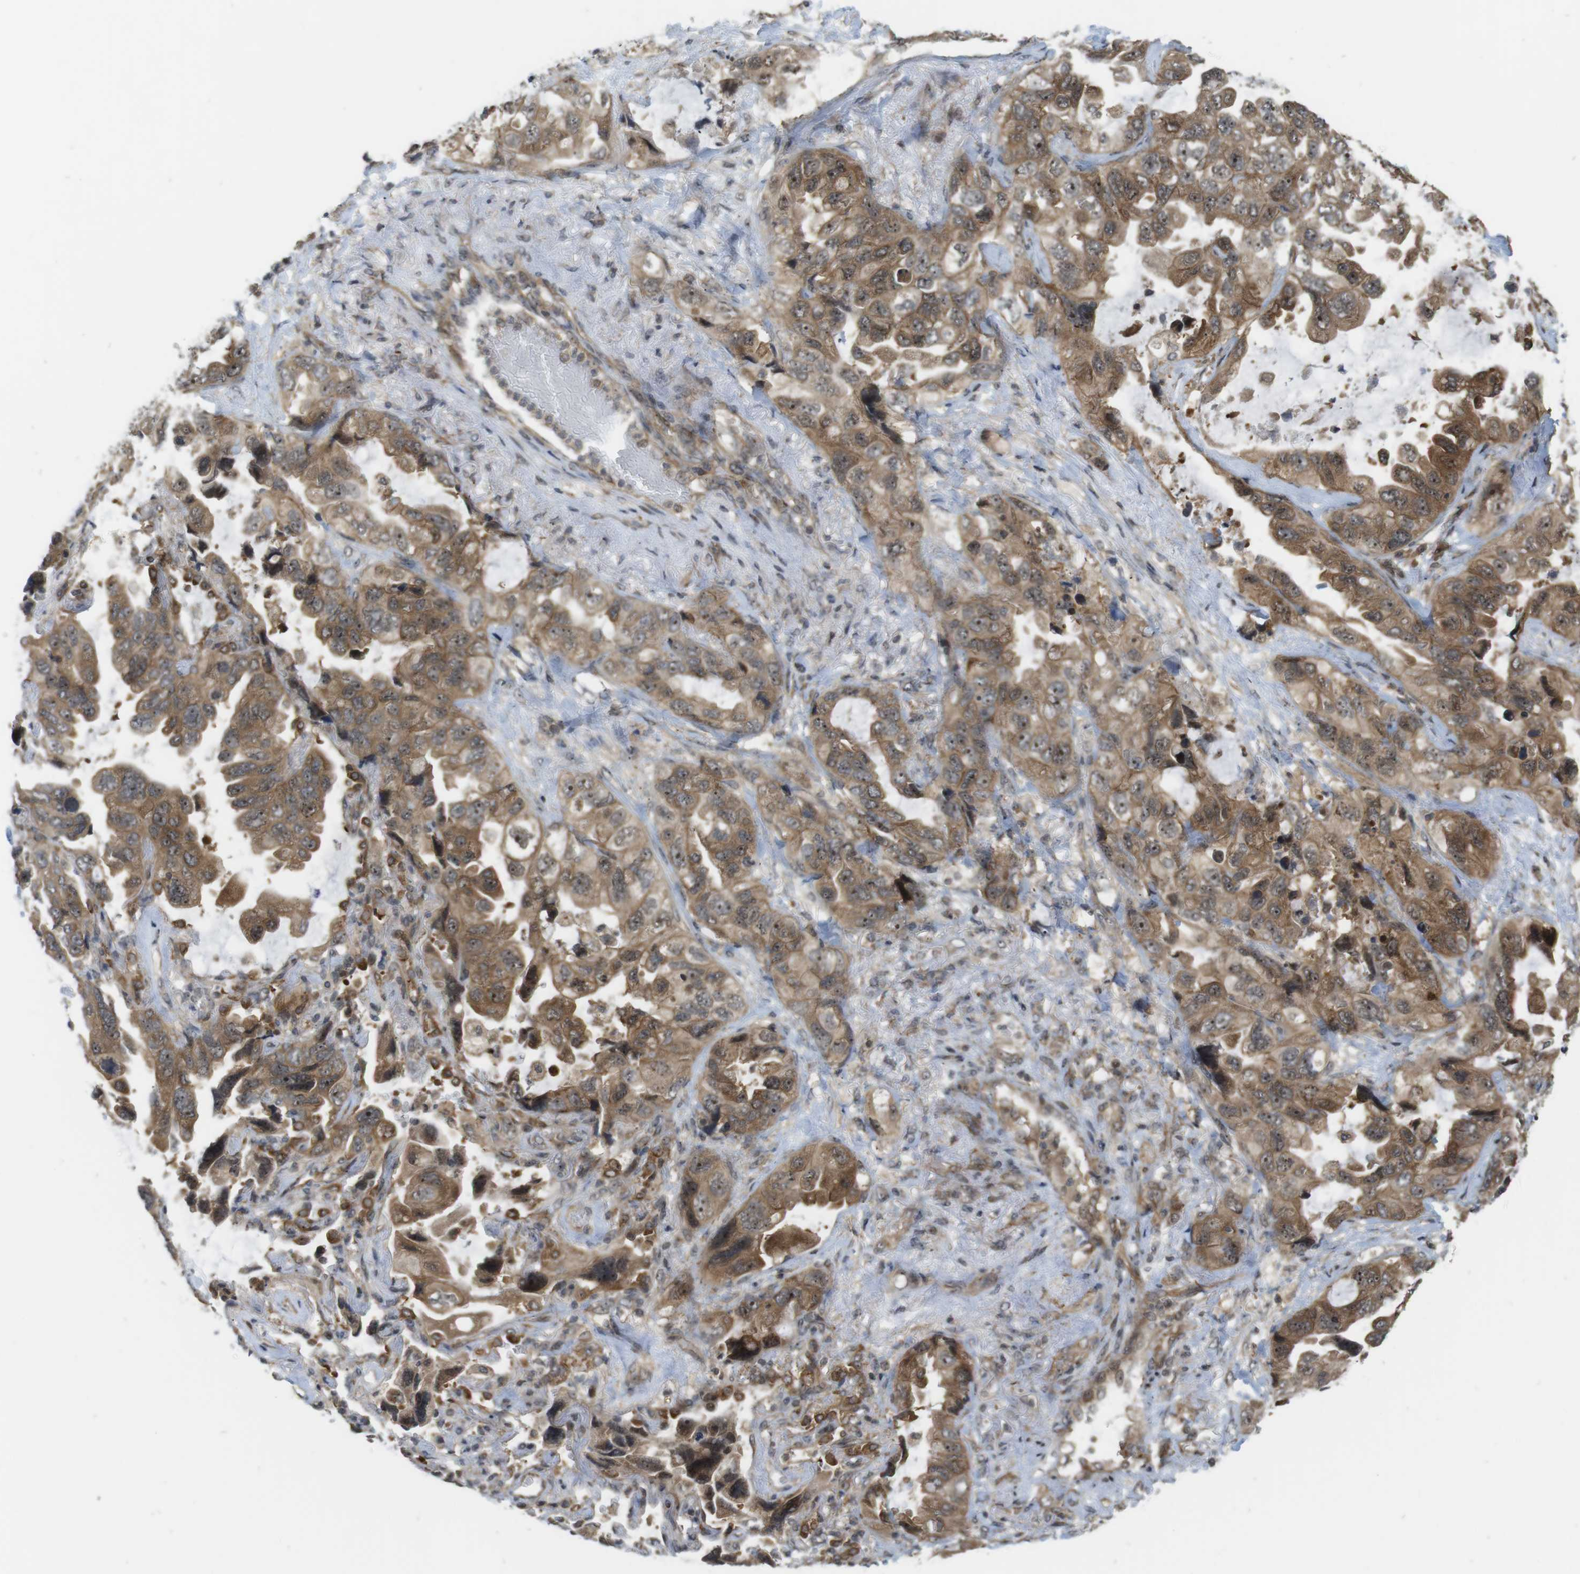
{"staining": {"intensity": "moderate", "quantity": ">75%", "location": "cytoplasmic/membranous,nuclear"}, "tissue": "lung cancer", "cell_type": "Tumor cells", "image_type": "cancer", "snomed": [{"axis": "morphology", "description": "Squamous cell carcinoma, NOS"}, {"axis": "topography", "description": "Lung"}], "caption": "The immunohistochemical stain highlights moderate cytoplasmic/membranous and nuclear expression in tumor cells of squamous cell carcinoma (lung) tissue.", "gene": "CC2D1A", "patient": {"sex": "female", "age": 73}}